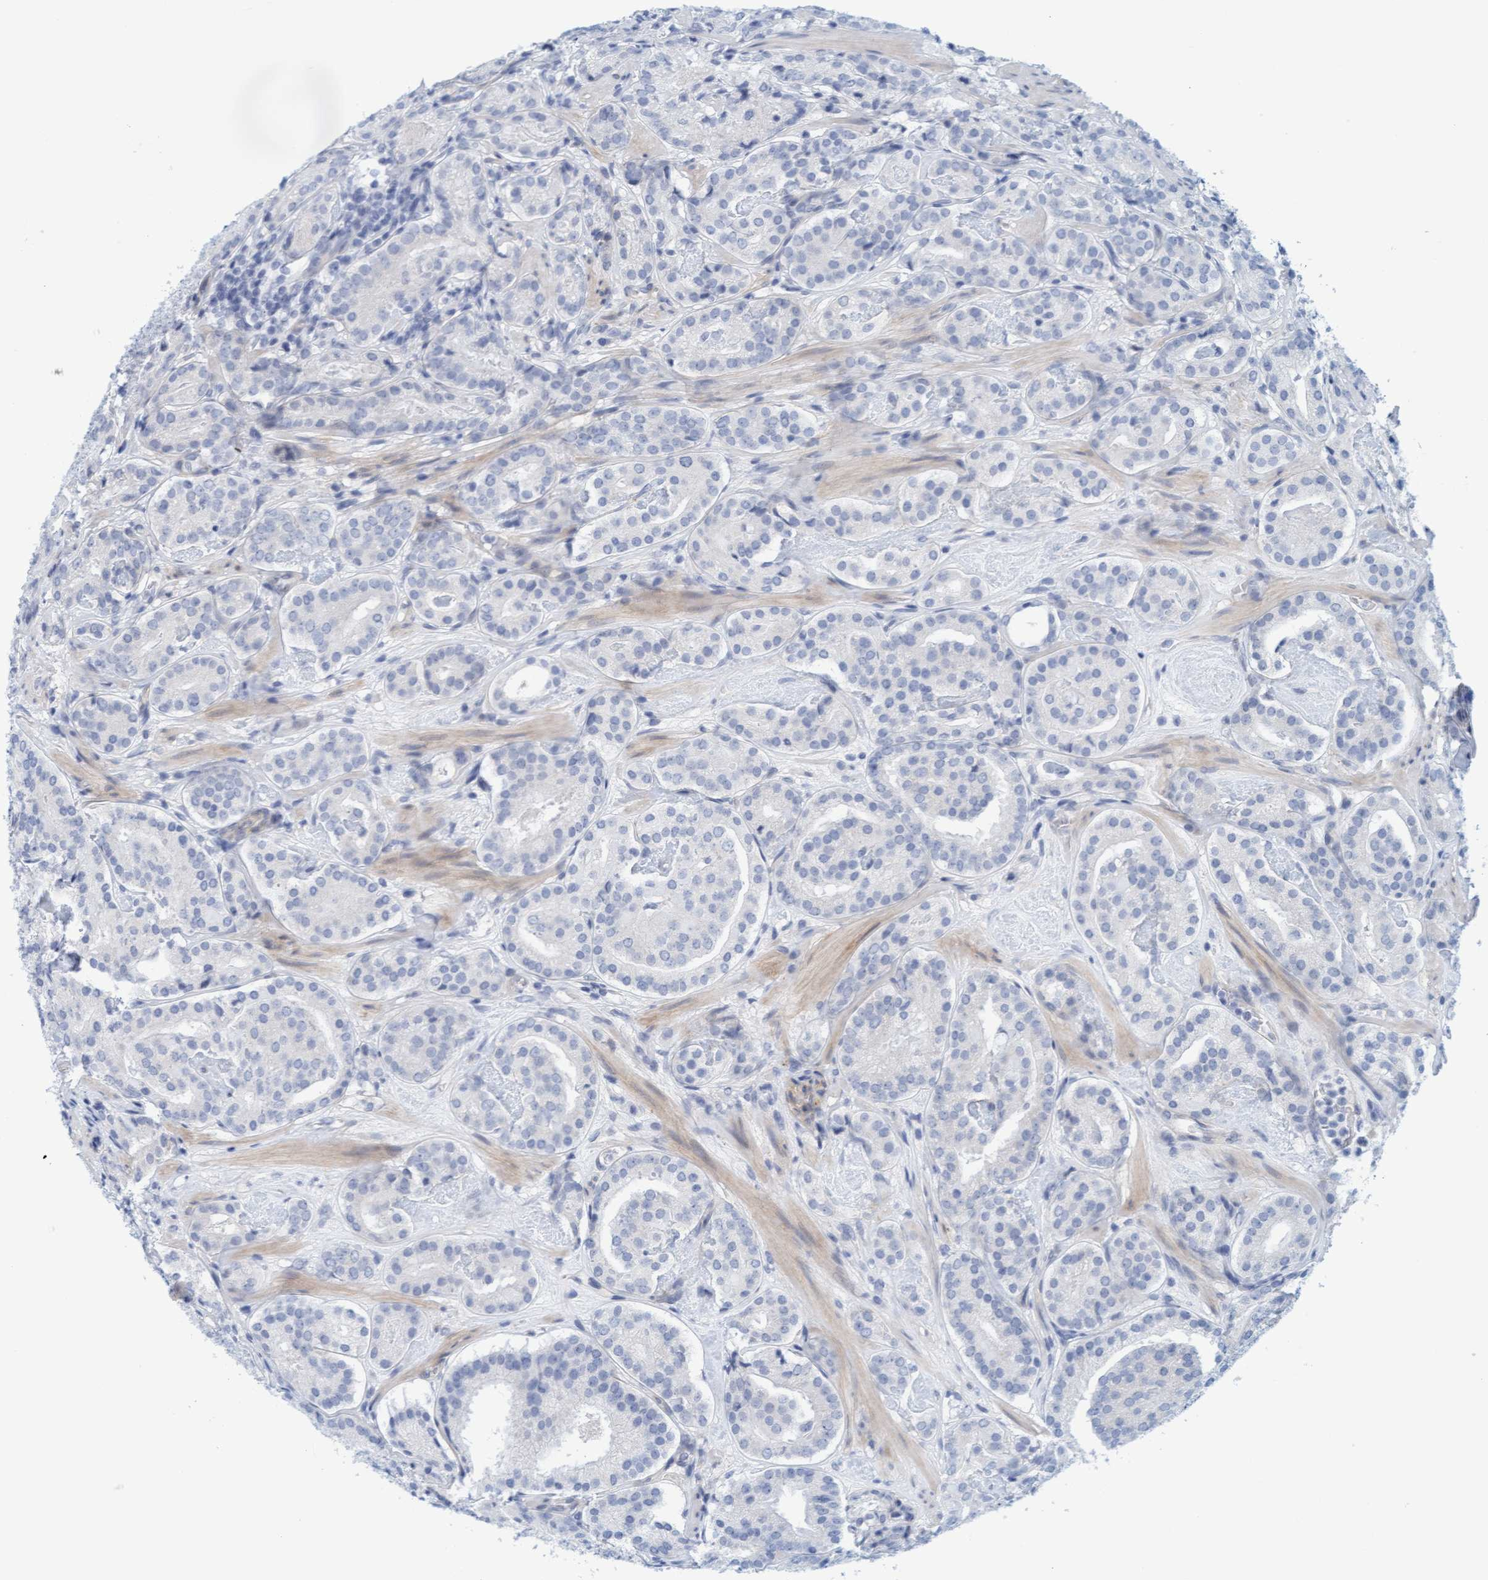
{"staining": {"intensity": "negative", "quantity": "none", "location": "none"}, "tissue": "prostate cancer", "cell_type": "Tumor cells", "image_type": "cancer", "snomed": [{"axis": "morphology", "description": "Adenocarcinoma, Low grade"}, {"axis": "topography", "description": "Prostate"}], "caption": "Prostate cancer (adenocarcinoma (low-grade)) stained for a protein using immunohistochemistry (IHC) exhibits no expression tumor cells.", "gene": "TSTD2", "patient": {"sex": "male", "age": 69}}